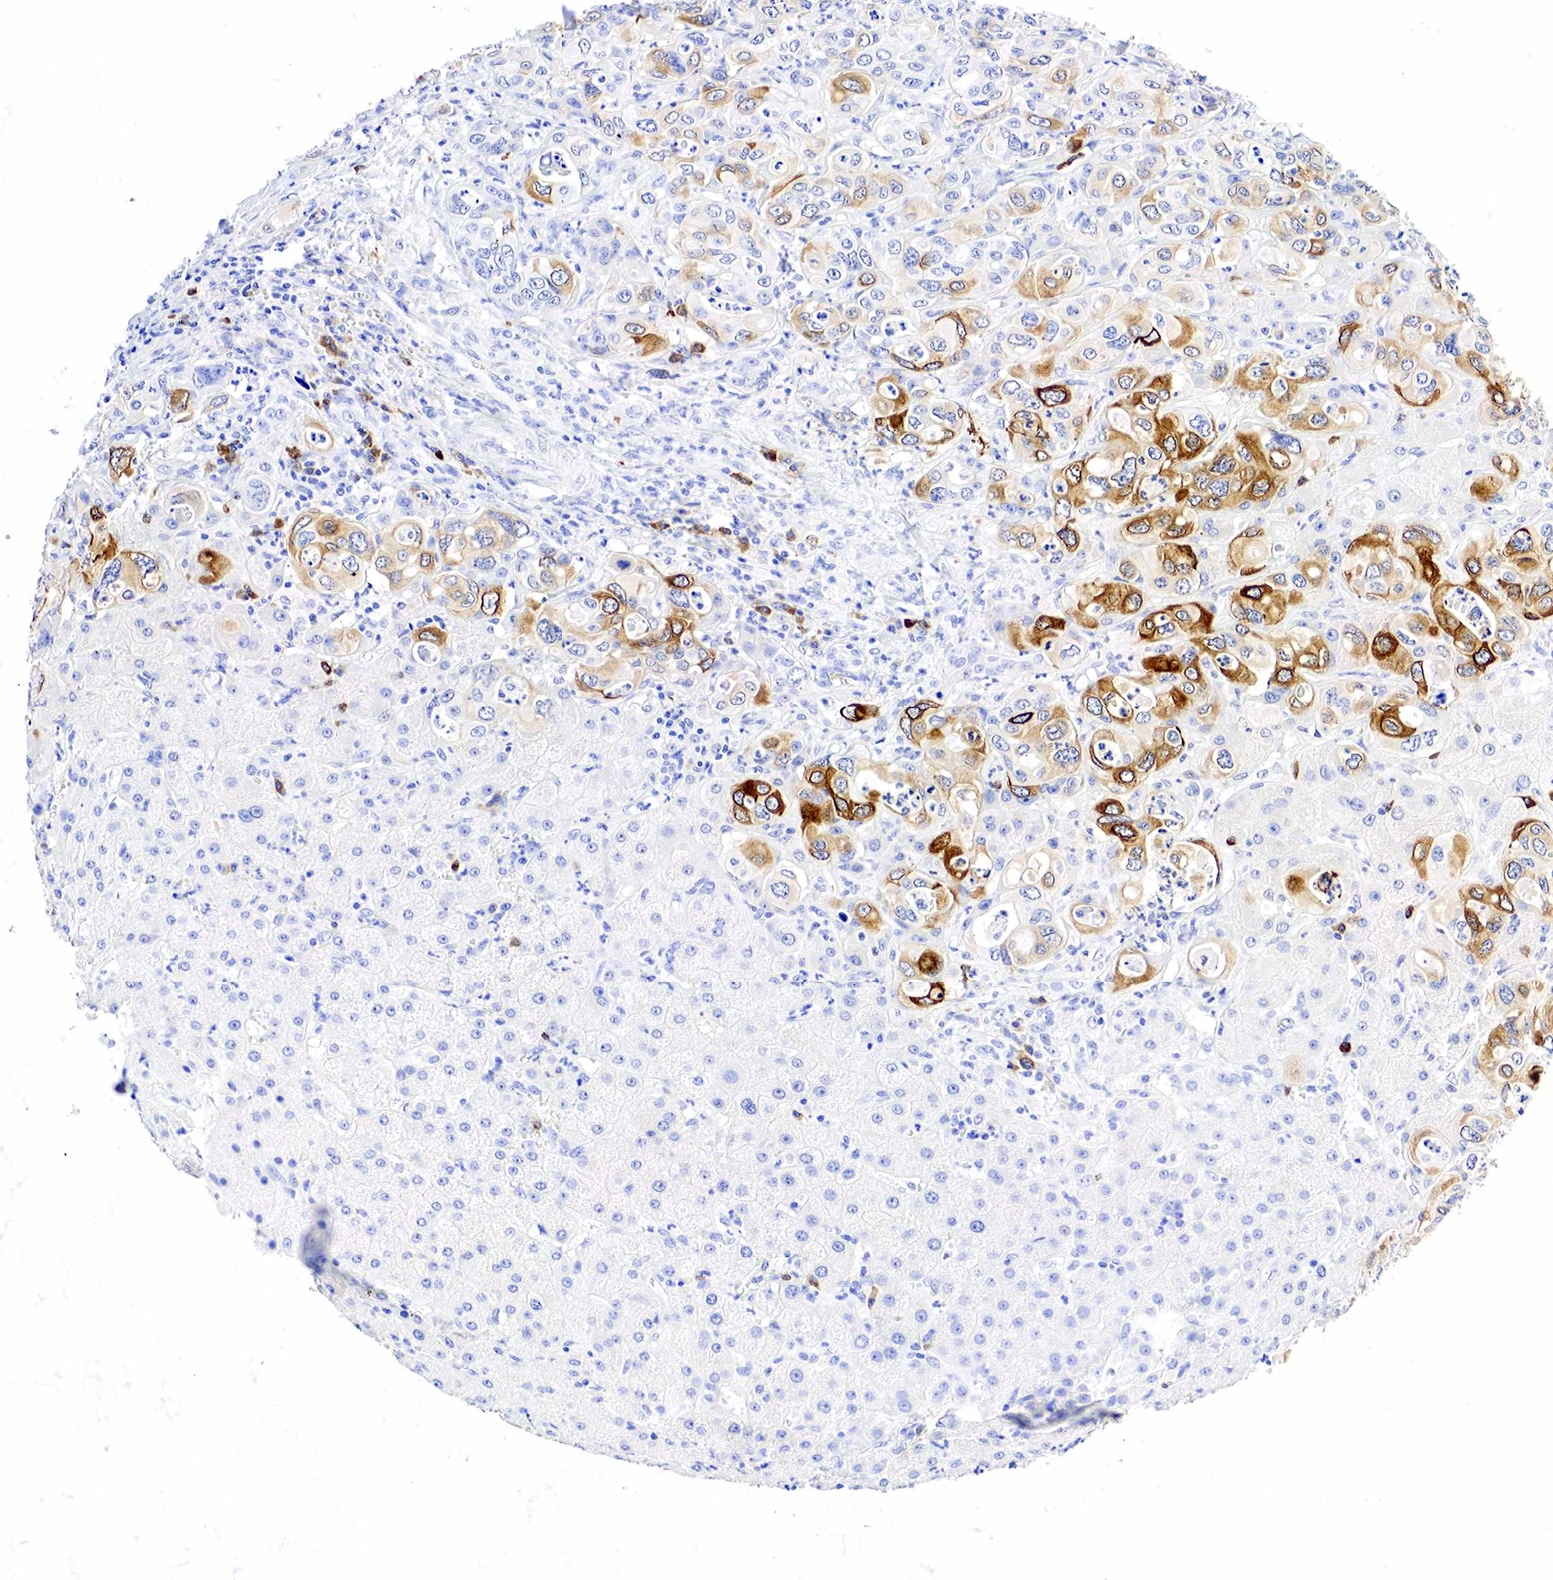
{"staining": {"intensity": "negative", "quantity": "none", "location": "none"}, "tissue": "liver cancer", "cell_type": "Tumor cells", "image_type": "cancer", "snomed": [{"axis": "morphology", "description": "Cholangiocarcinoma"}, {"axis": "topography", "description": "Liver"}], "caption": "Immunohistochemistry photomicrograph of neoplastic tissue: liver cholangiocarcinoma stained with DAB displays no significant protein staining in tumor cells.", "gene": "CD79A", "patient": {"sex": "female", "age": 79}}